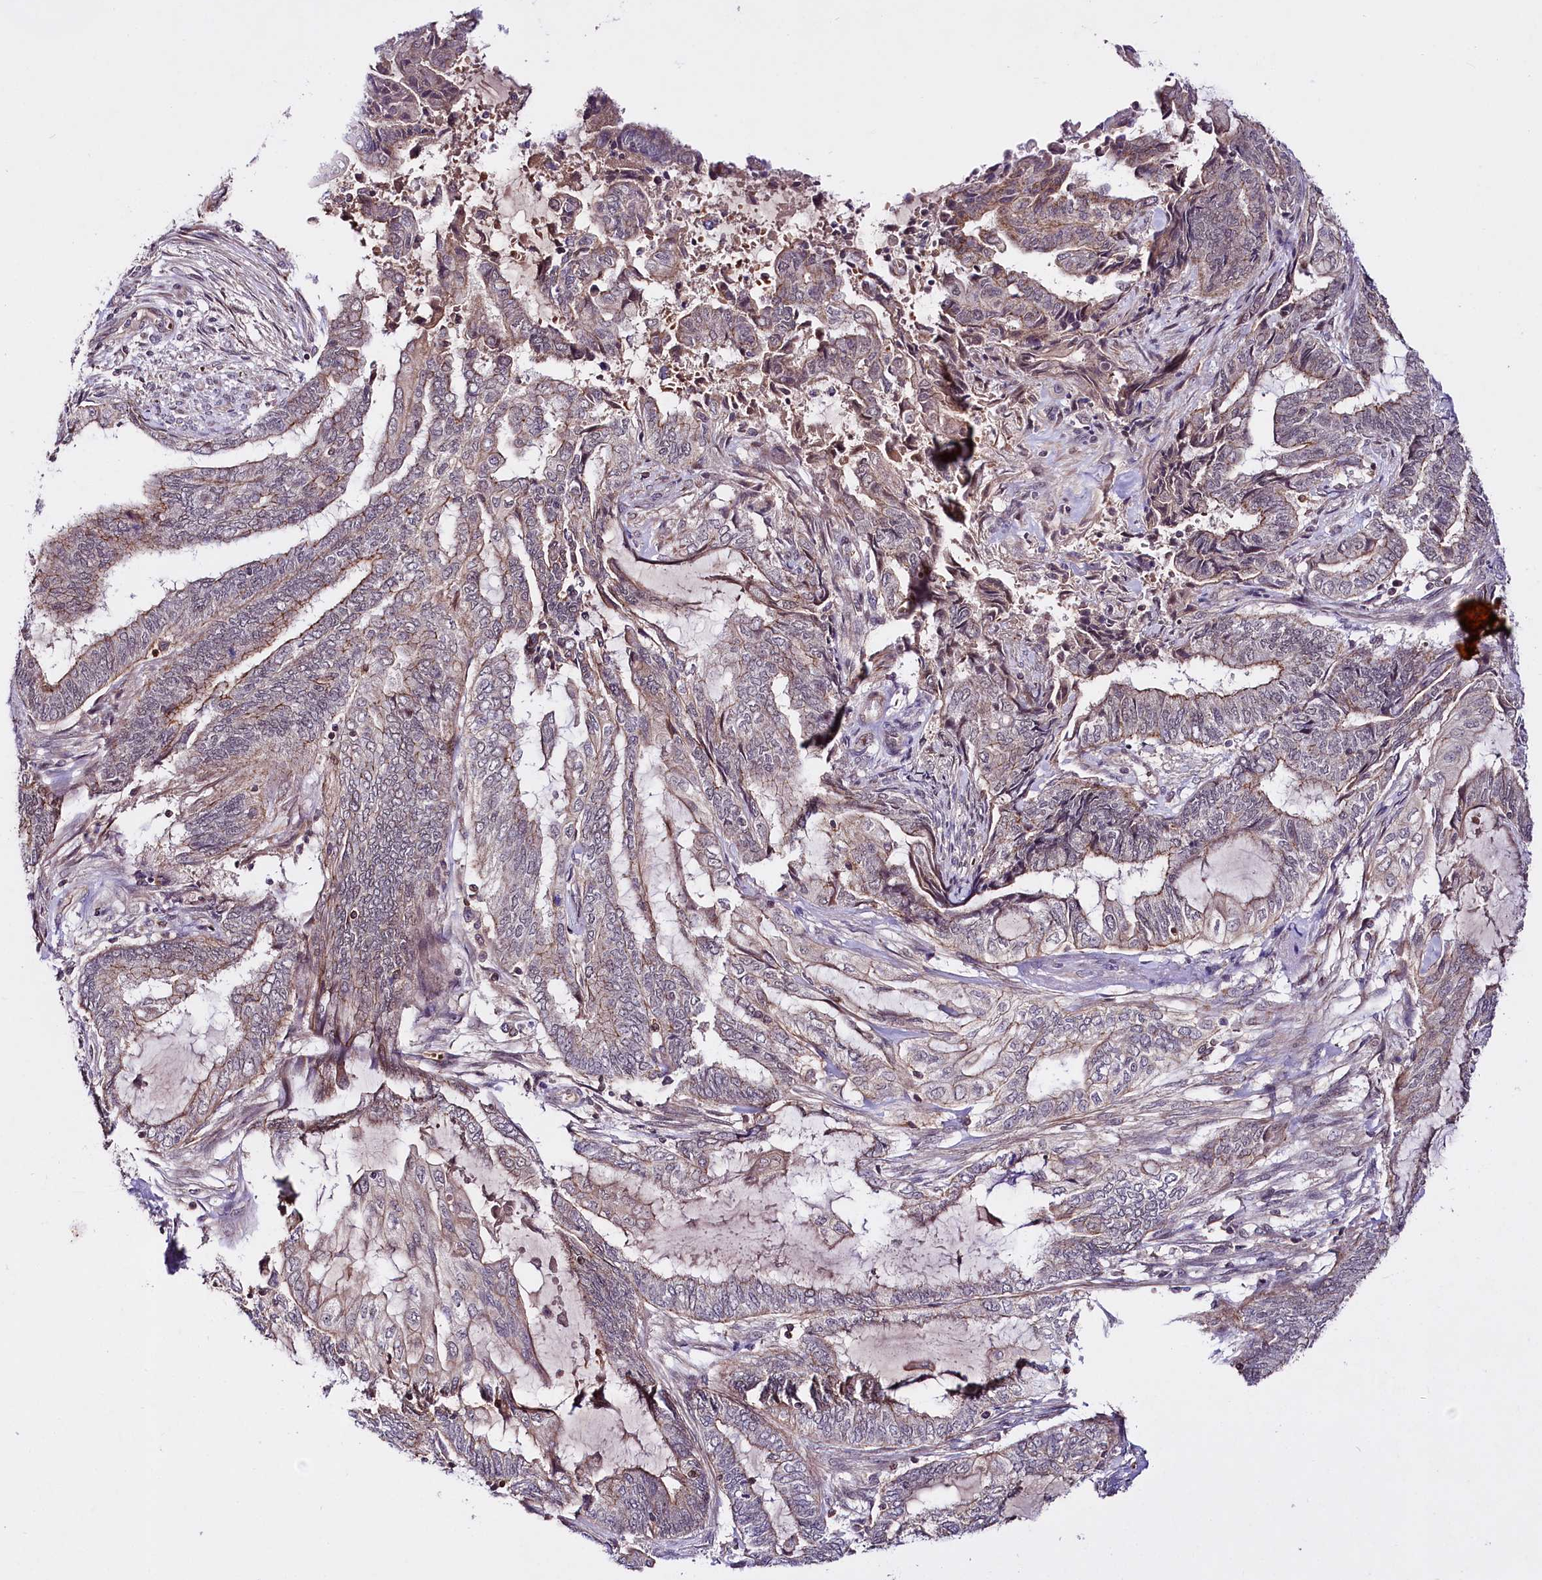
{"staining": {"intensity": "moderate", "quantity": "<25%", "location": "cytoplasmic/membranous"}, "tissue": "endometrial cancer", "cell_type": "Tumor cells", "image_type": "cancer", "snomed": [{"axis": "morphology", "description": "Adenocarcinoma, NOS"}, {"axis": "topography", "description": "Uterus"}, {"axis": "topography", "description": "Endometrium"}], "caption": "This photomicrograph shows endometrial cancer stained with IHC to label a protein in brown. The cytoplasmic/membranous of tumor cells show moderate positivity for the protein. Nuclei are counter-stained blue.", "gene": "TAFAZZIN", "patient": {"sex": "female", "age": 70}}